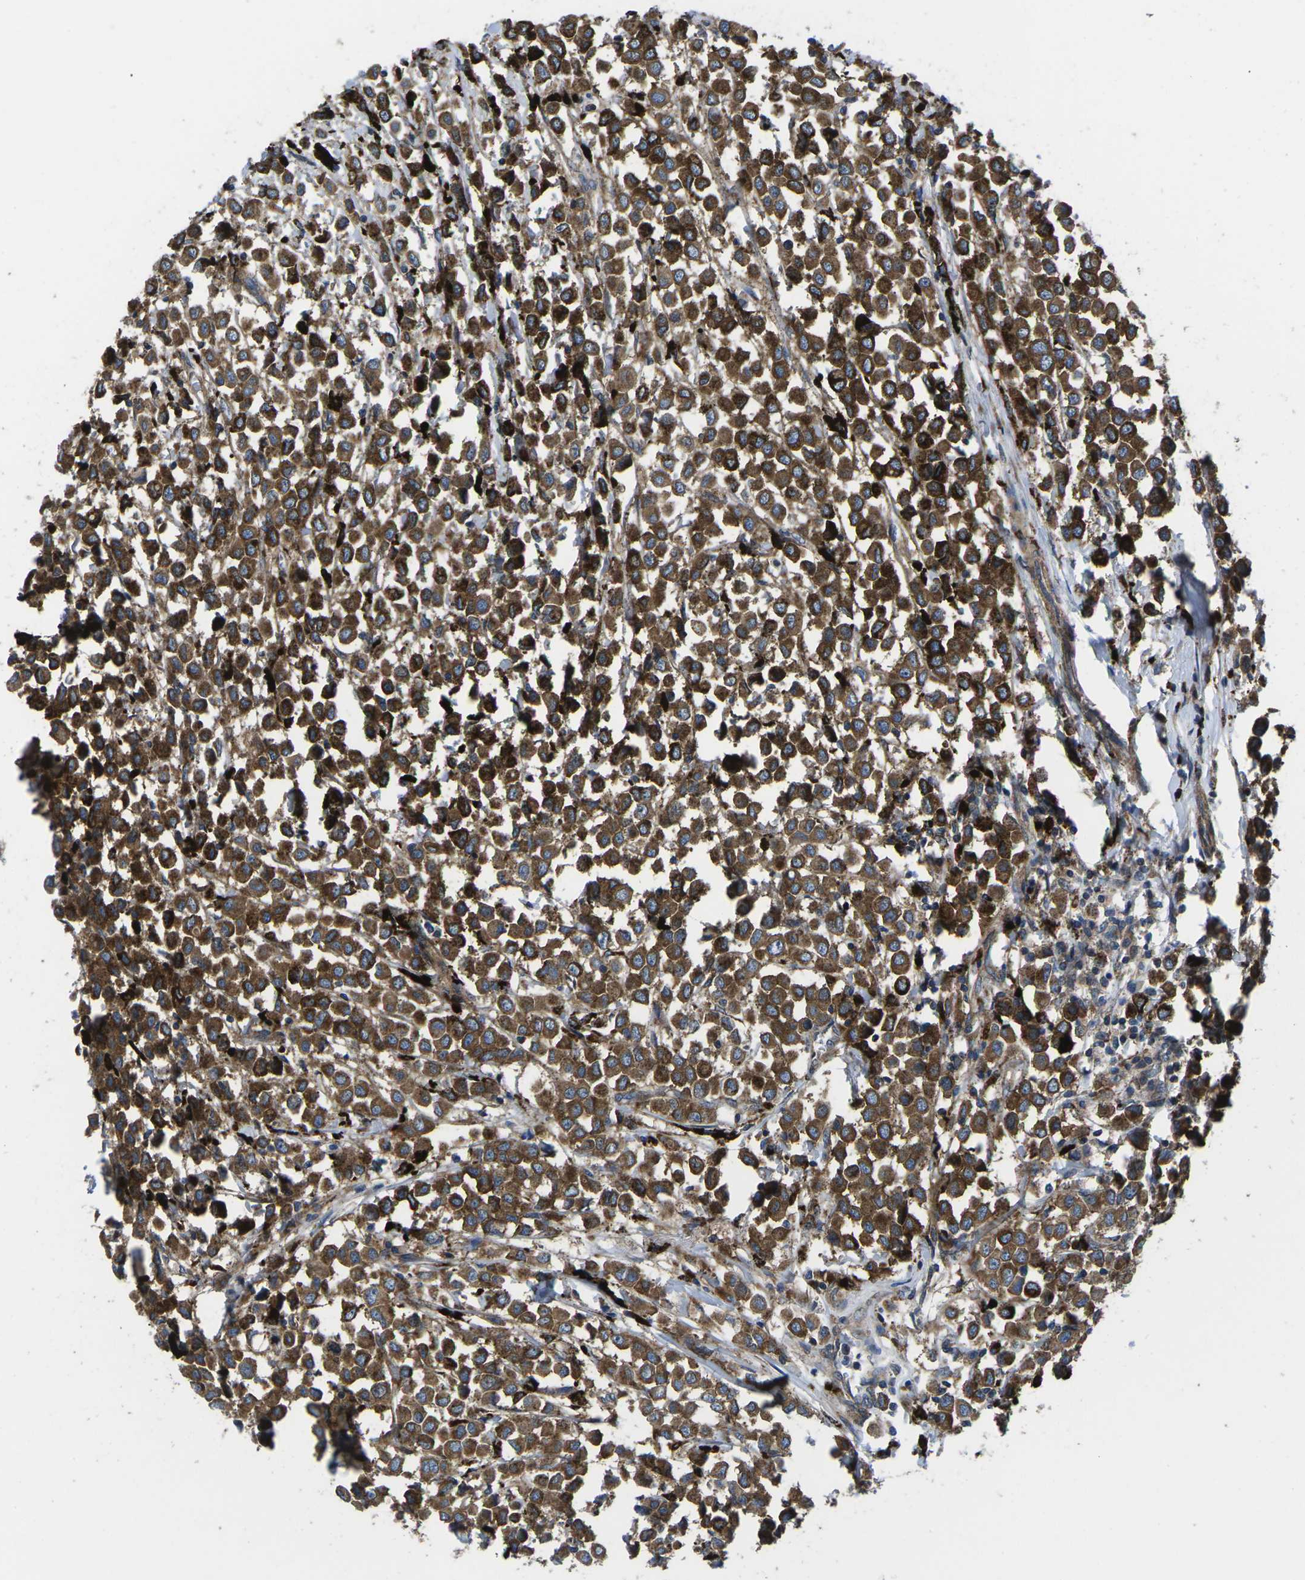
{"staining": {"intensity": "strong", "quantity": ">75%", "location": "cytoplasmic/membranous"}, "tissue": "breast cancer", "cell_type": "Tumor cells", "image_type": "cancer", "snomed": [{"axis": "morphology", "description": "Duct carcinoma"}, {"axis": "topography", "description": "Breast"}], "caption": "Immunohistochemistry (IHC) of human breast cancer demonstrates high levels of strong cytoplasmic/membranous positivity in approximately >75% of tumor cells.", "gene": "DLG1", "patient": {"sex": "female", "age": 61}}